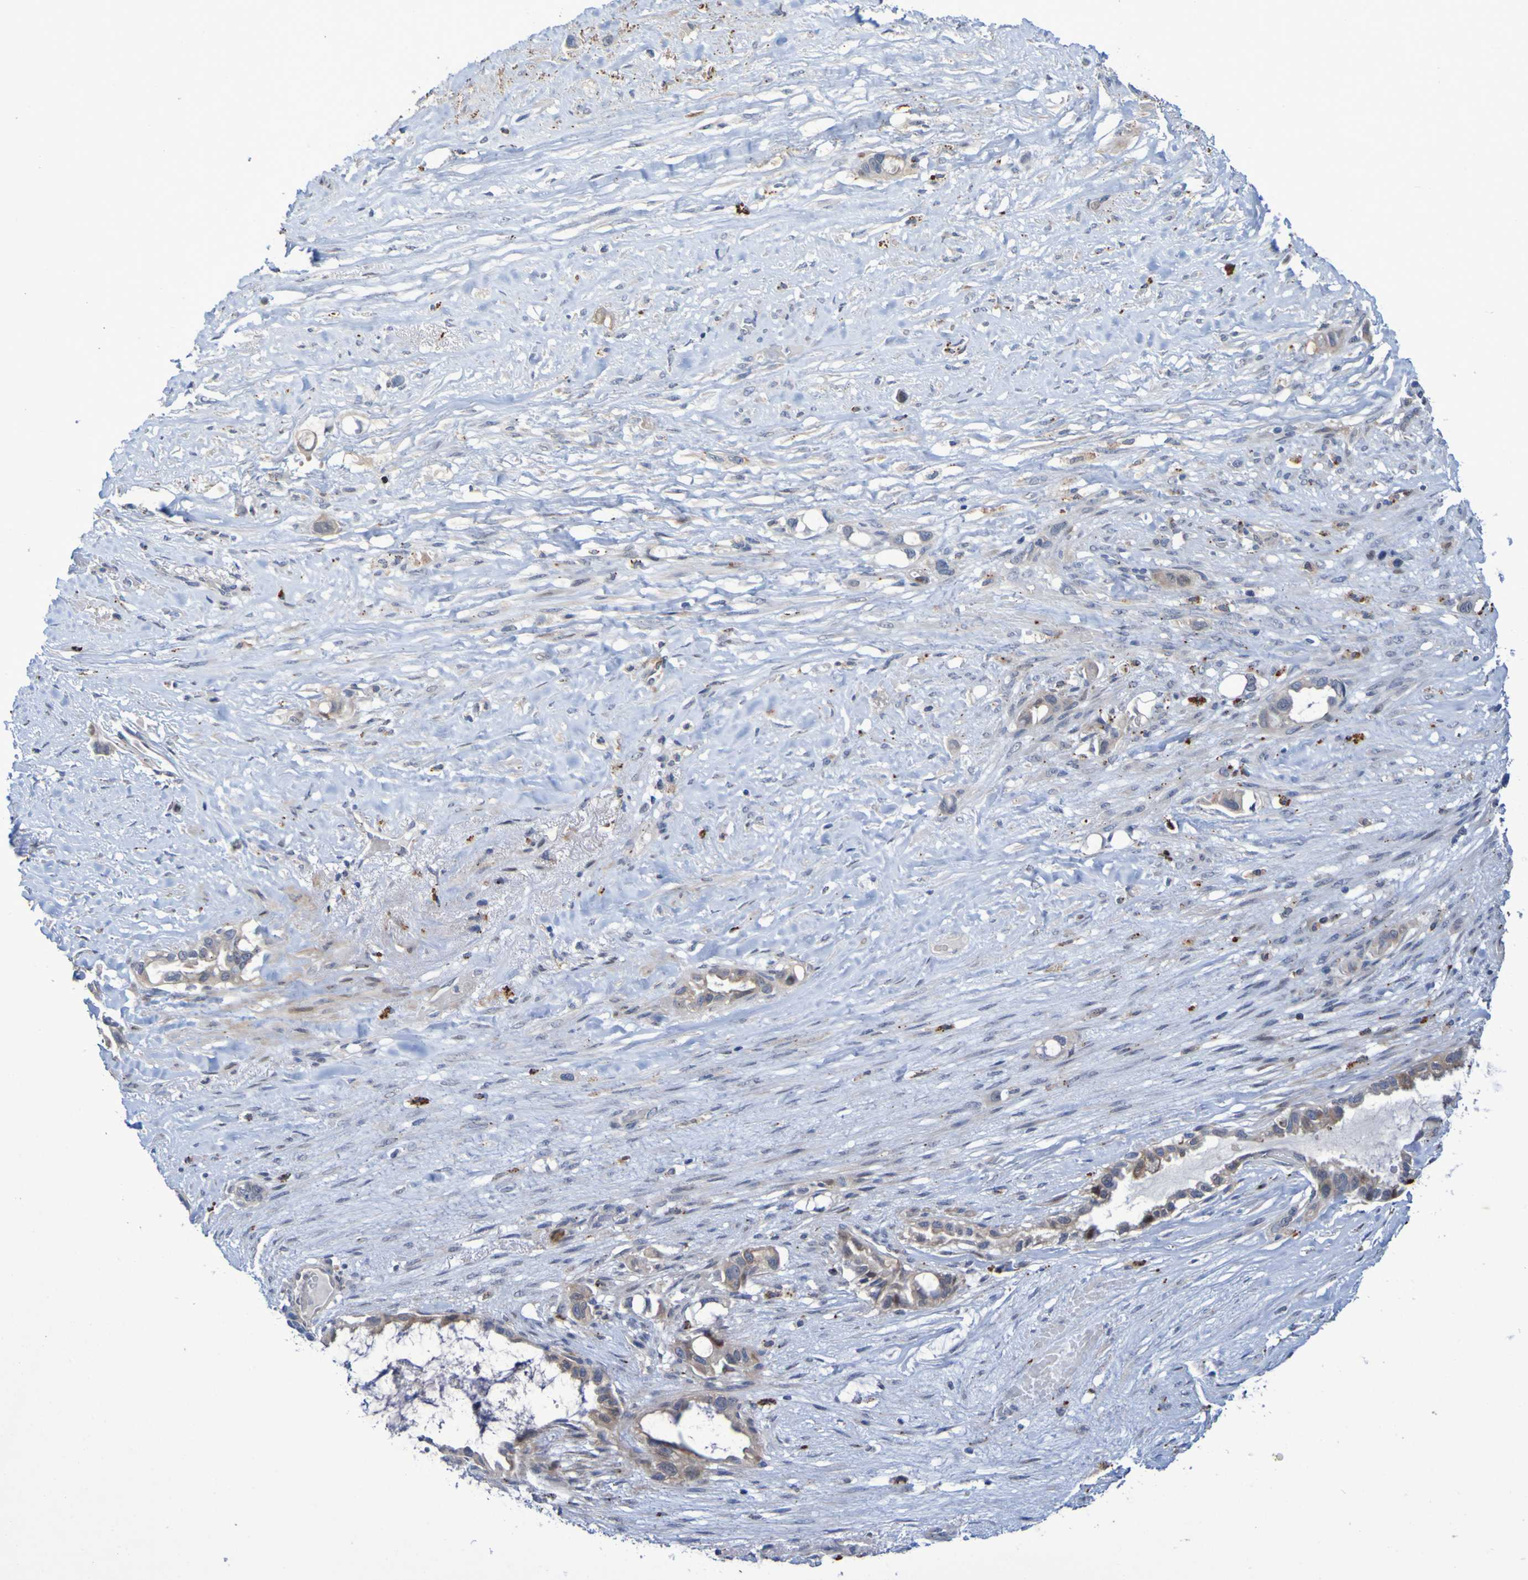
{"staining": {"intensity": "moderate", "quantity": "<25%", "location": "cytoplasmic/membranous"}, "tissue": "liver cancer", "cell_type": "Tumor cells", "image_type": "cancer", "snomed": [{"axis": "morphology", "description": "Cholangiocarcinoma"}, {"axis": "topography", "description": "Liver"}], "caption": "Human liver cancer (cholangiocarcinoma) stained for a protein (brown) demonstrates moderate cytoplasmic/membranous positive positivity in approximately <25% of tumor cells.", "gene": "FBP2", "patient": {"sex": "female", "age": 65}}